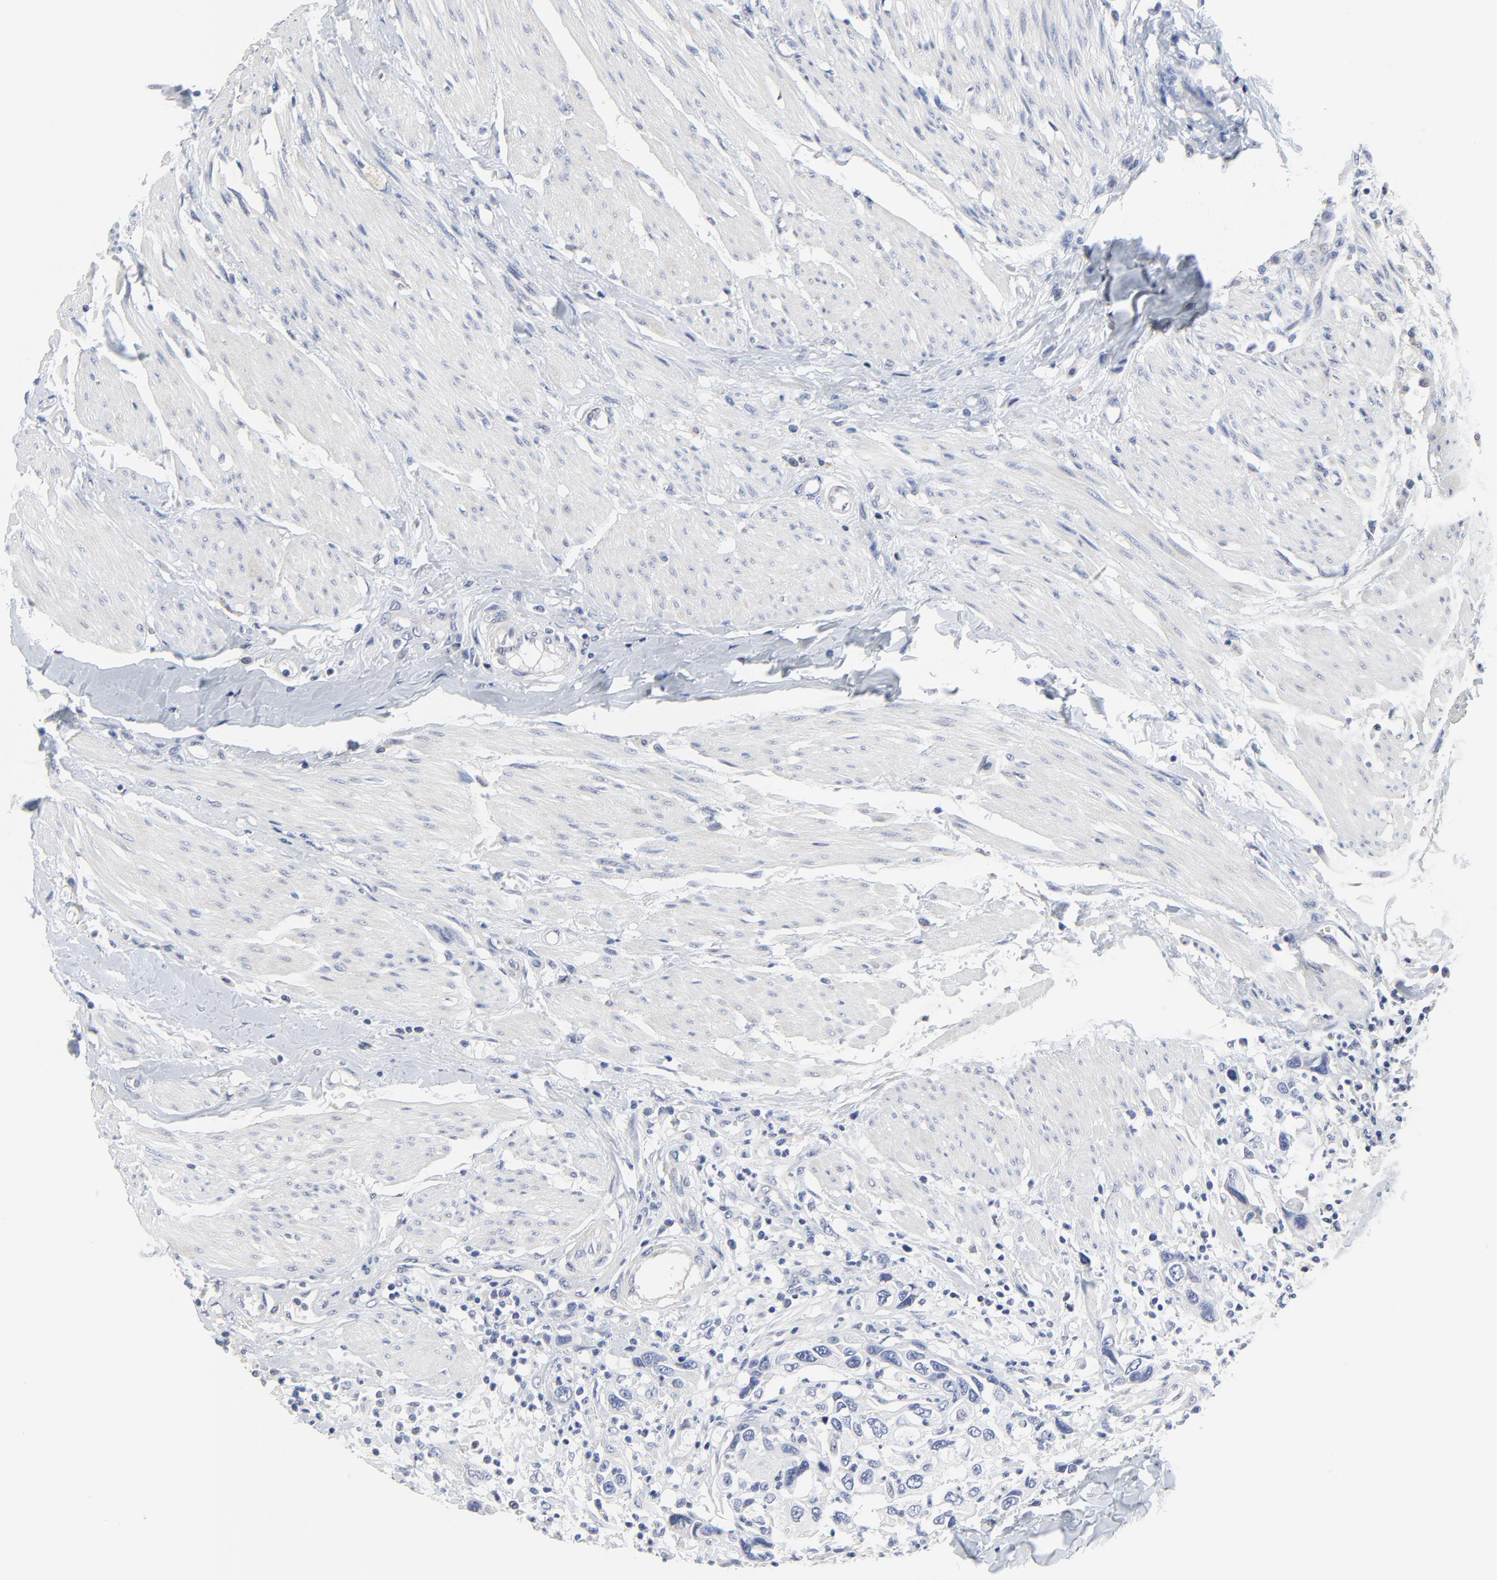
{"staining": {"intensity": "negative", "quantity": "none", "location": "none"}, "tissue": "urothelial cancer", "cell_type": "Tumor cells", "image_type": "cancer", "snomed": [{"axis": "morphology", "description": "Urothelial carcinoma, High grade"}, {"axis": "topography", "description": "Urinary bladder"}], "caption": "This is an immunohistochemistry (IHC) micrograph of urothelial carcinoma (high-grade). There is no staining in tumor cells.", "gene": "DHRSX", "patient": {"sex": "male", "age": 66}}